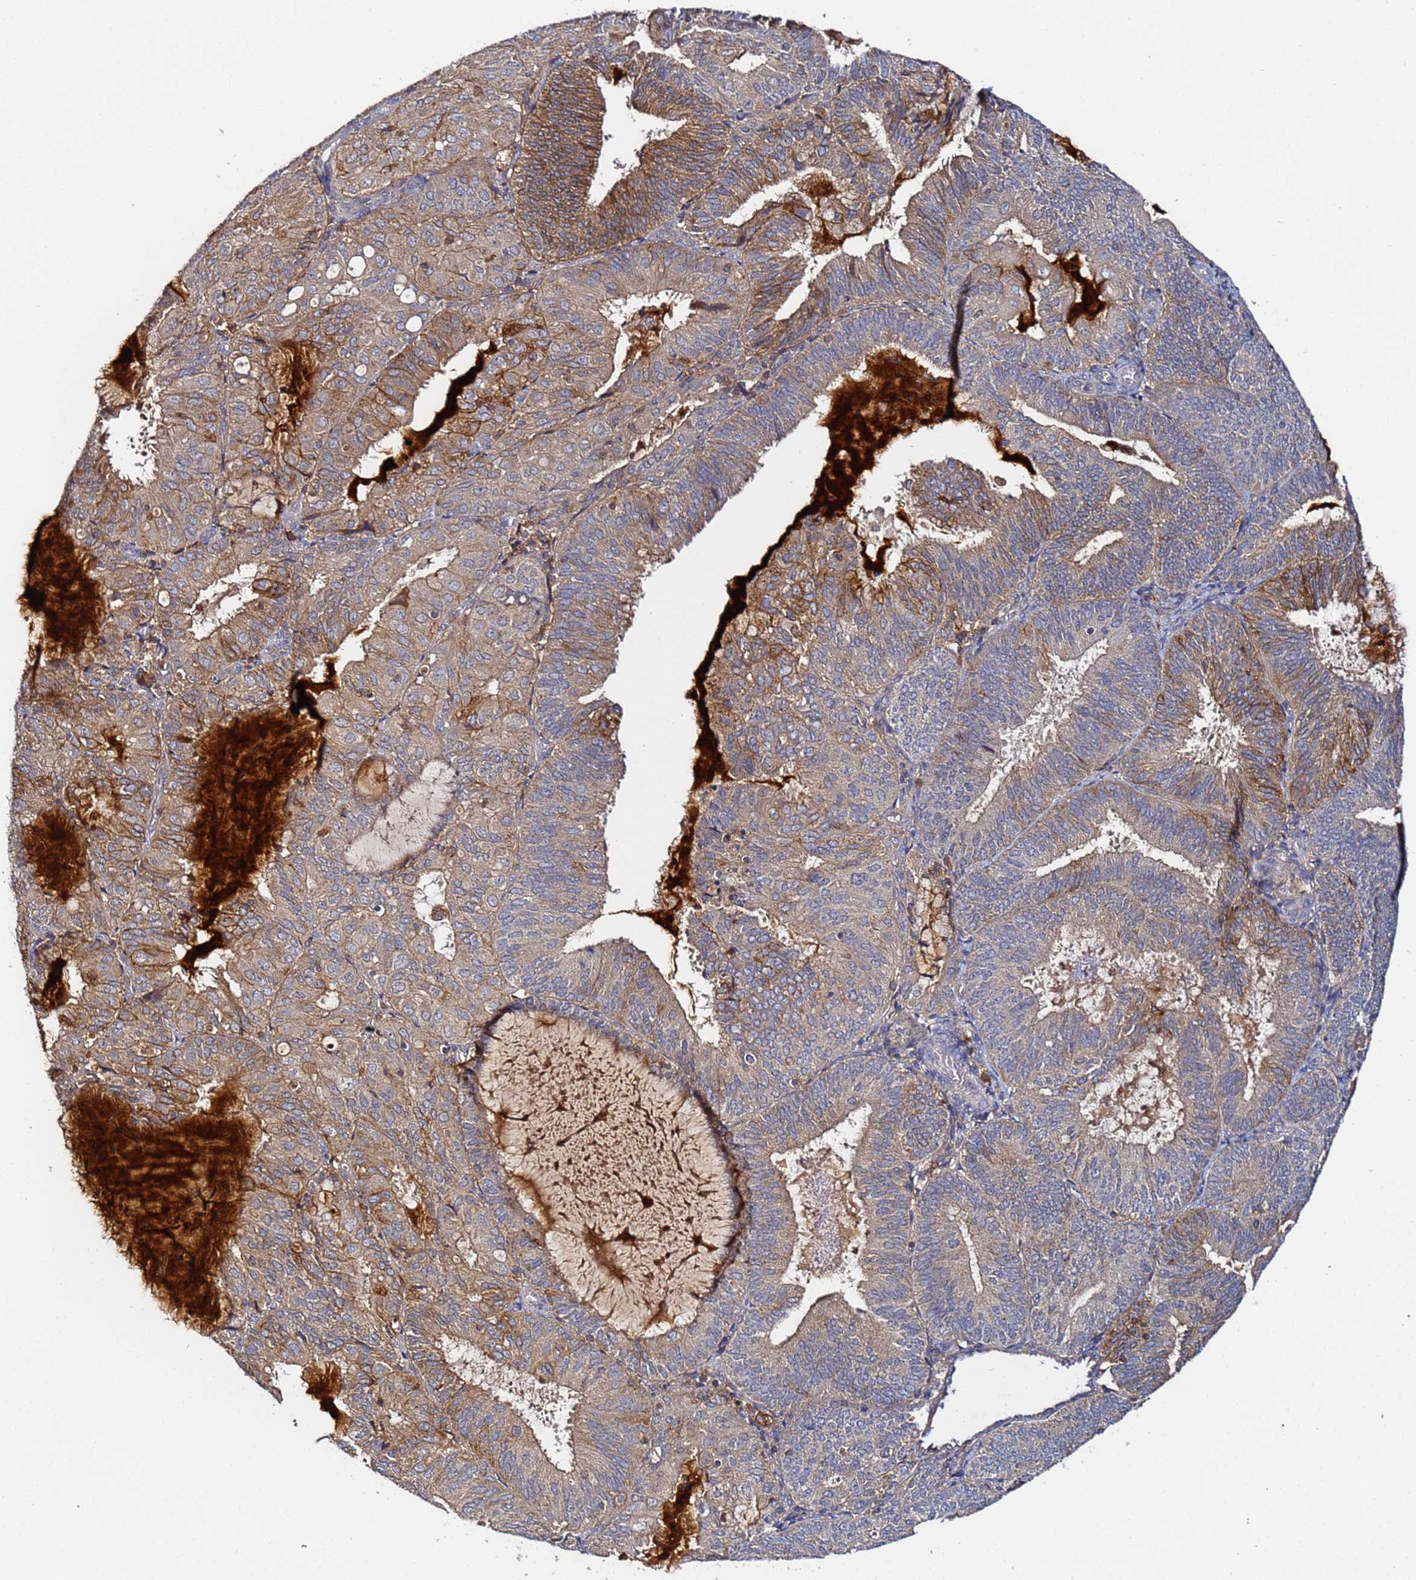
{"staining": {"intensity": "weak", "quantity": "25%-75%", "location": "cytoplasmic/membranous"}, "tissue": "endometrial cancer", "cell_type": "Tumor cells", "image_type": "cancer", "snomed": [{"axis": "morphology", "description": "Adenocarcinoma, NOS"}, {"axis": "topography", "description": "Endometrium"}], "caption": "A low amount of weak cytoplasmic/membranous staining is appreciated in about 25%-75% of tumor cells in endometrial adenocarcinoma tissue. (DAB IHC with brightfield microscopy, high magnification).", "gene": "LRRC69", "patient": {"sex": "female", "age": 81}}